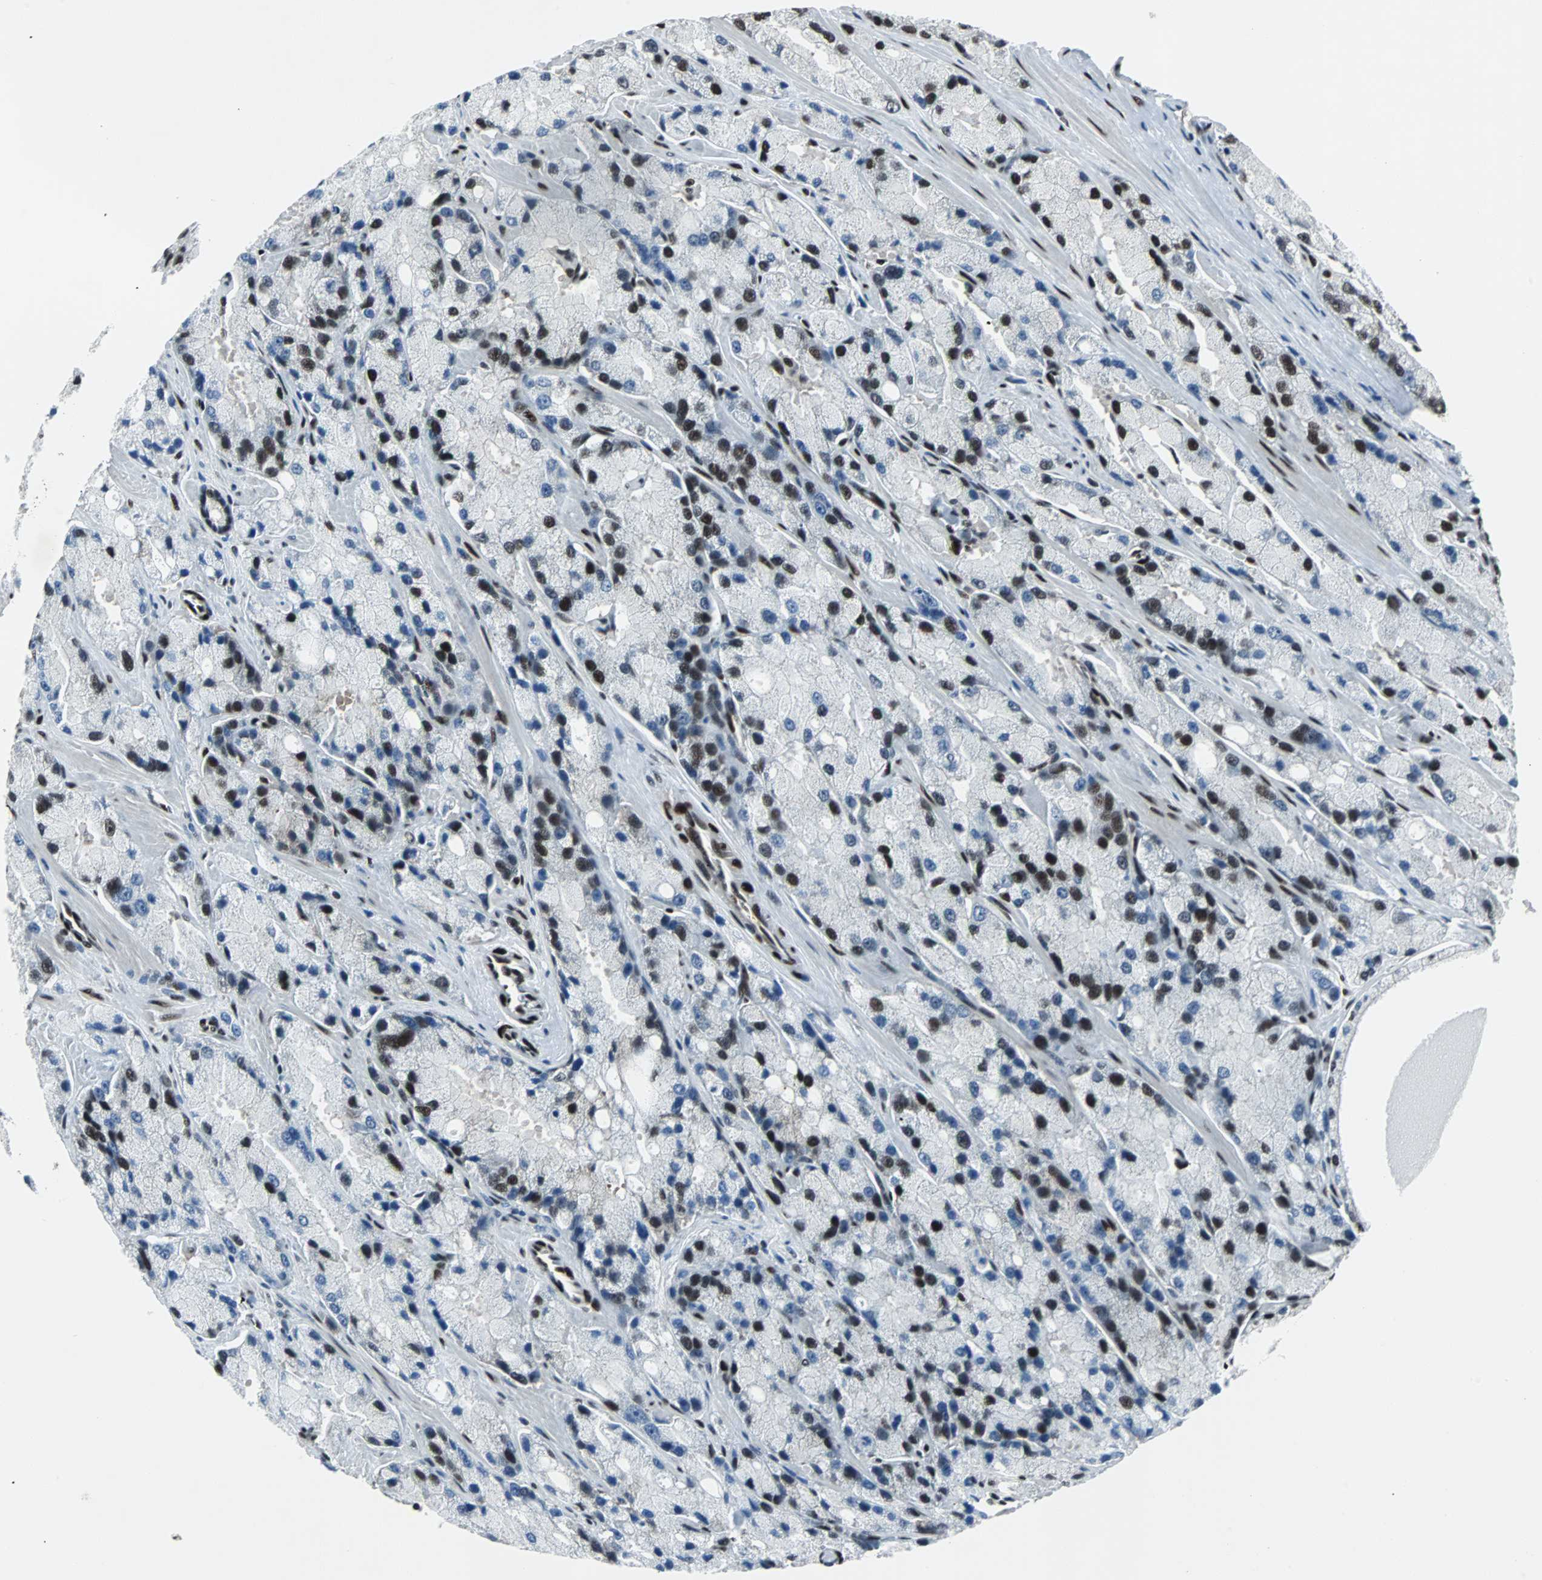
{"staining": {"intensity": "strong", "quantity": "25%-75%", "location": "nuclear"}, "tissue": "prostate cancer", "cell_type": "Tumor cells", "image_type": "cancer", "snomed": [{"axis": "morphology", "description": "Adenocarcinoma, High grade"}, {"axis": "topography", "description": "Prostate"}], "caption": "Tumor cells demonstrate strong nuclear staining in approximately 25%-75% of cells in prostate high-grade adenocarcinoma.", "gene": "MEF2D", "patient": {"sex": "male", "age": 58}}